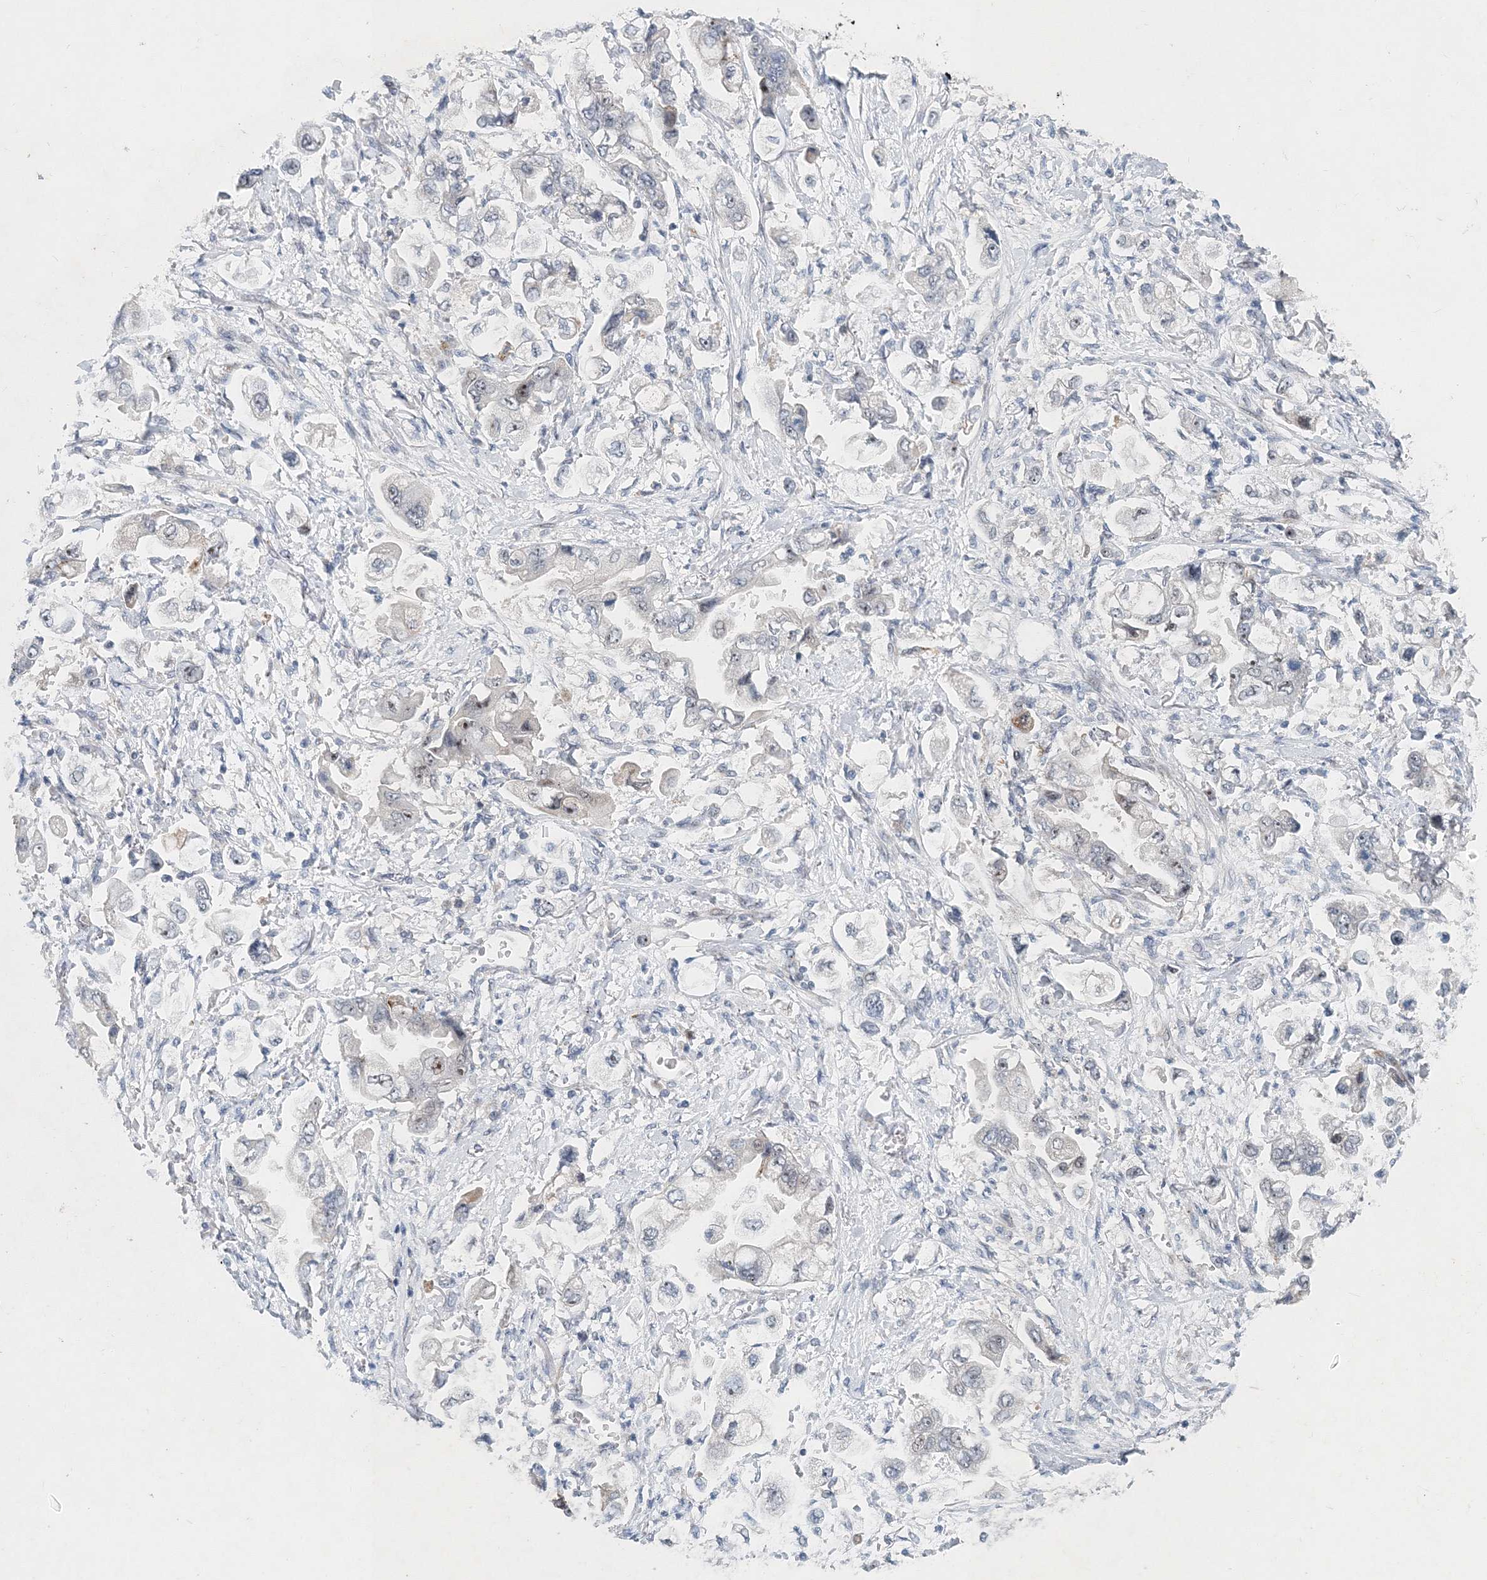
{"staining": {"intensity": "moderate", "quantity": "<25%", "location": "nuclear"}, "tissue": "stomach cancer", "cell_type": "Tumor cells", "image_type": "cancer", "snomed": [{"axis": "morphology", "description": "Adenocarcinoma, NOS"}, {"axis": "topography", "description": "Stomach"}], "caption": "Tumor cells demonstrate moderate nuclear staining in about <25% of cells in stomach cancer (adenocarcinoma). The protein is stained brown, and the nuclei are stained in blue (DAB (3,3'-diaminobenzidine) IHC with brightfield microscopy, high magnification).", "gene": "UIMC1", "patient": {"sex": "male", "age": 62}}